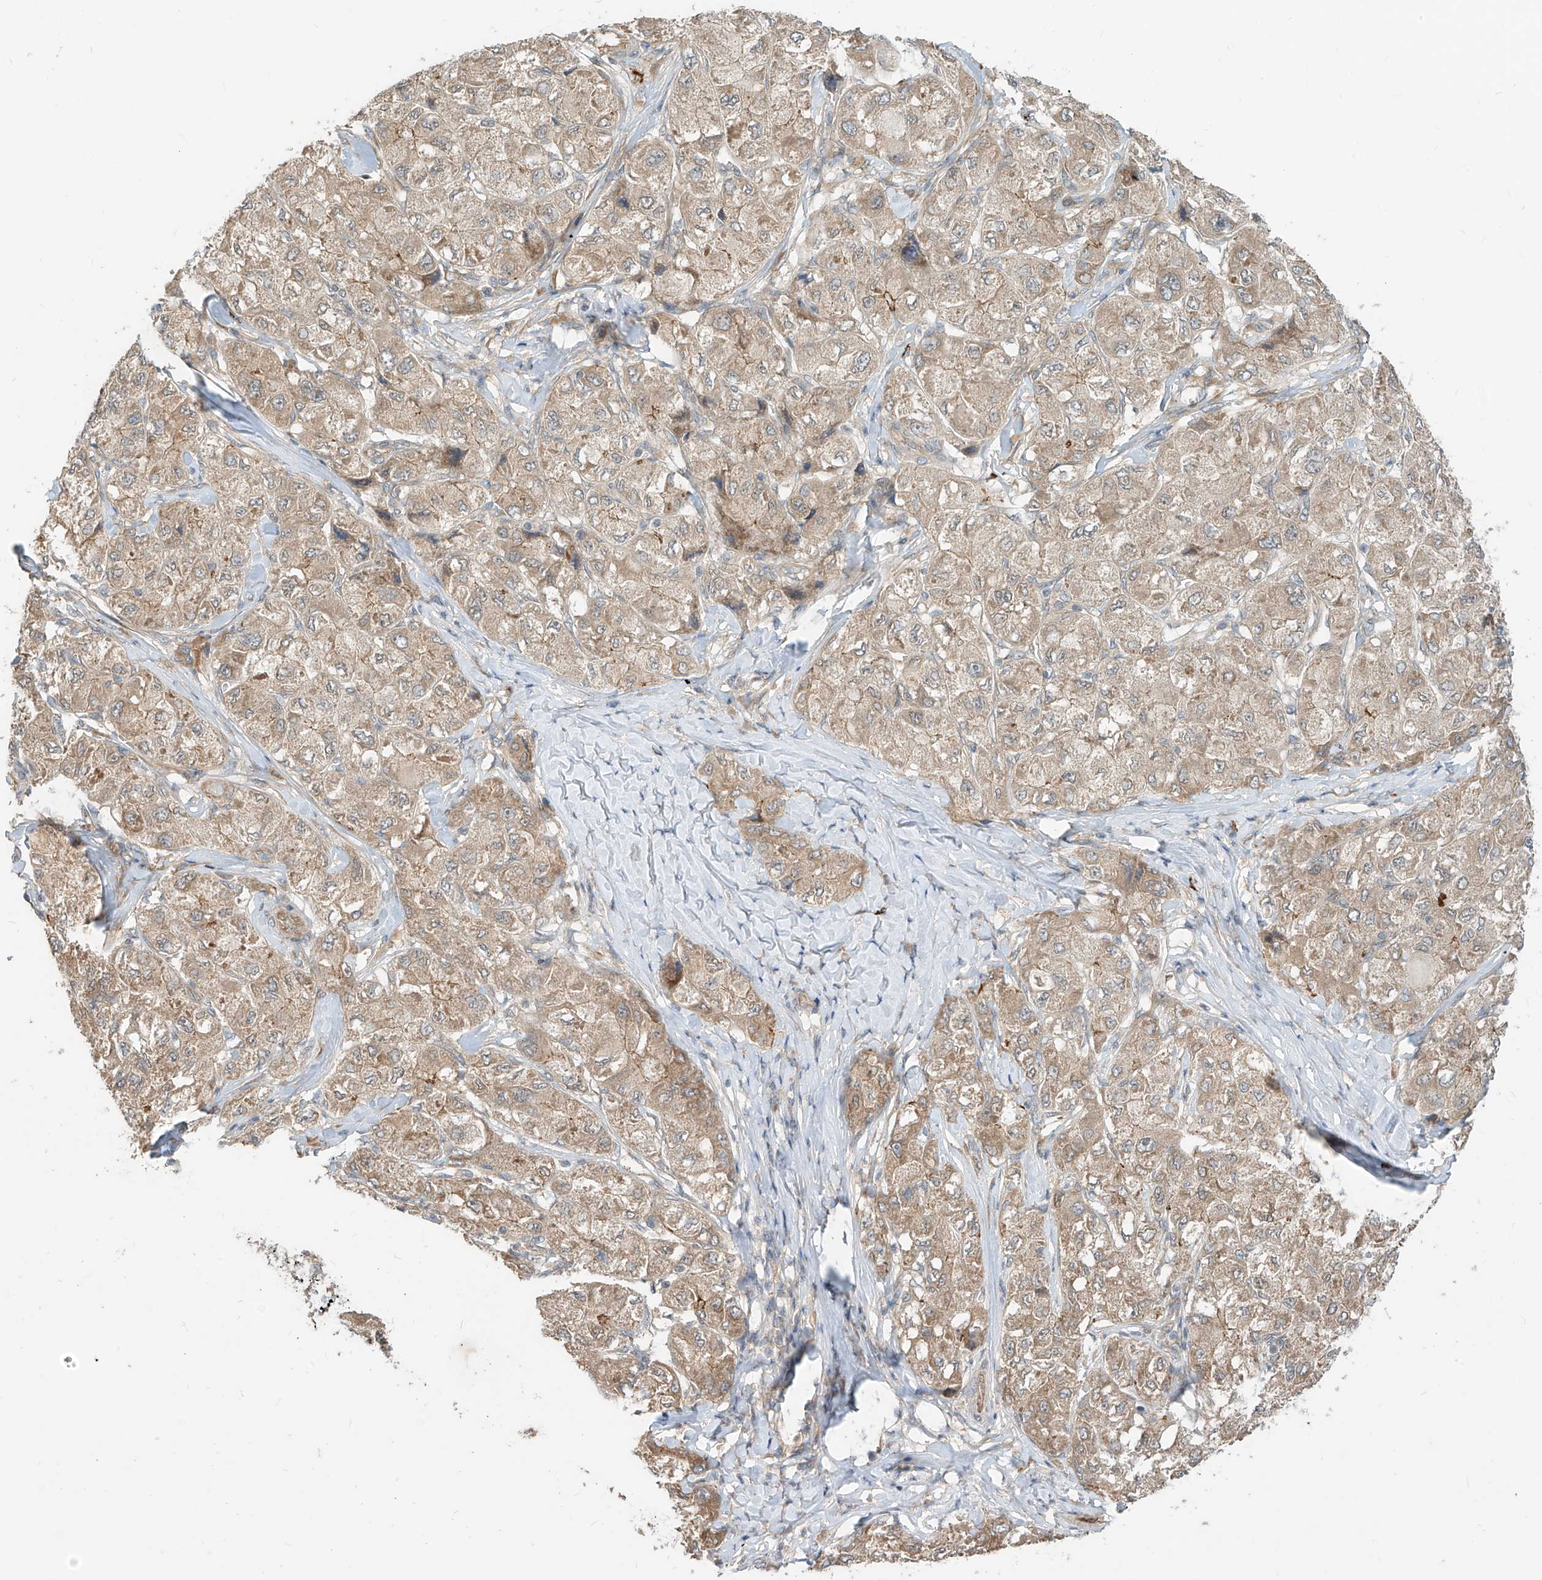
{"staining": {"intensity": "weak", "quantity": ">75%", "location": "cytoplasmic/membranous"}, "tissue": "liver cancer", "cell_type": "Tumor cells", "image_type": "cancer", "snomed": [{"axis": "morphology", "description": "Carcinoma, Hepatocellular, NOS"}, {"axis": "topography", "description": "Liver"}], "caption": "Protein analysis of hepatocellular carcinoma (liver) tissue demonstrates weak cytoplasmic/membranous expression in about >75% of tumor cells. (DAB = brown stain, brightfield microscopy at high magnification).", "gene": "MTUS2", "patient": {"sex": "male", "age": 80}}